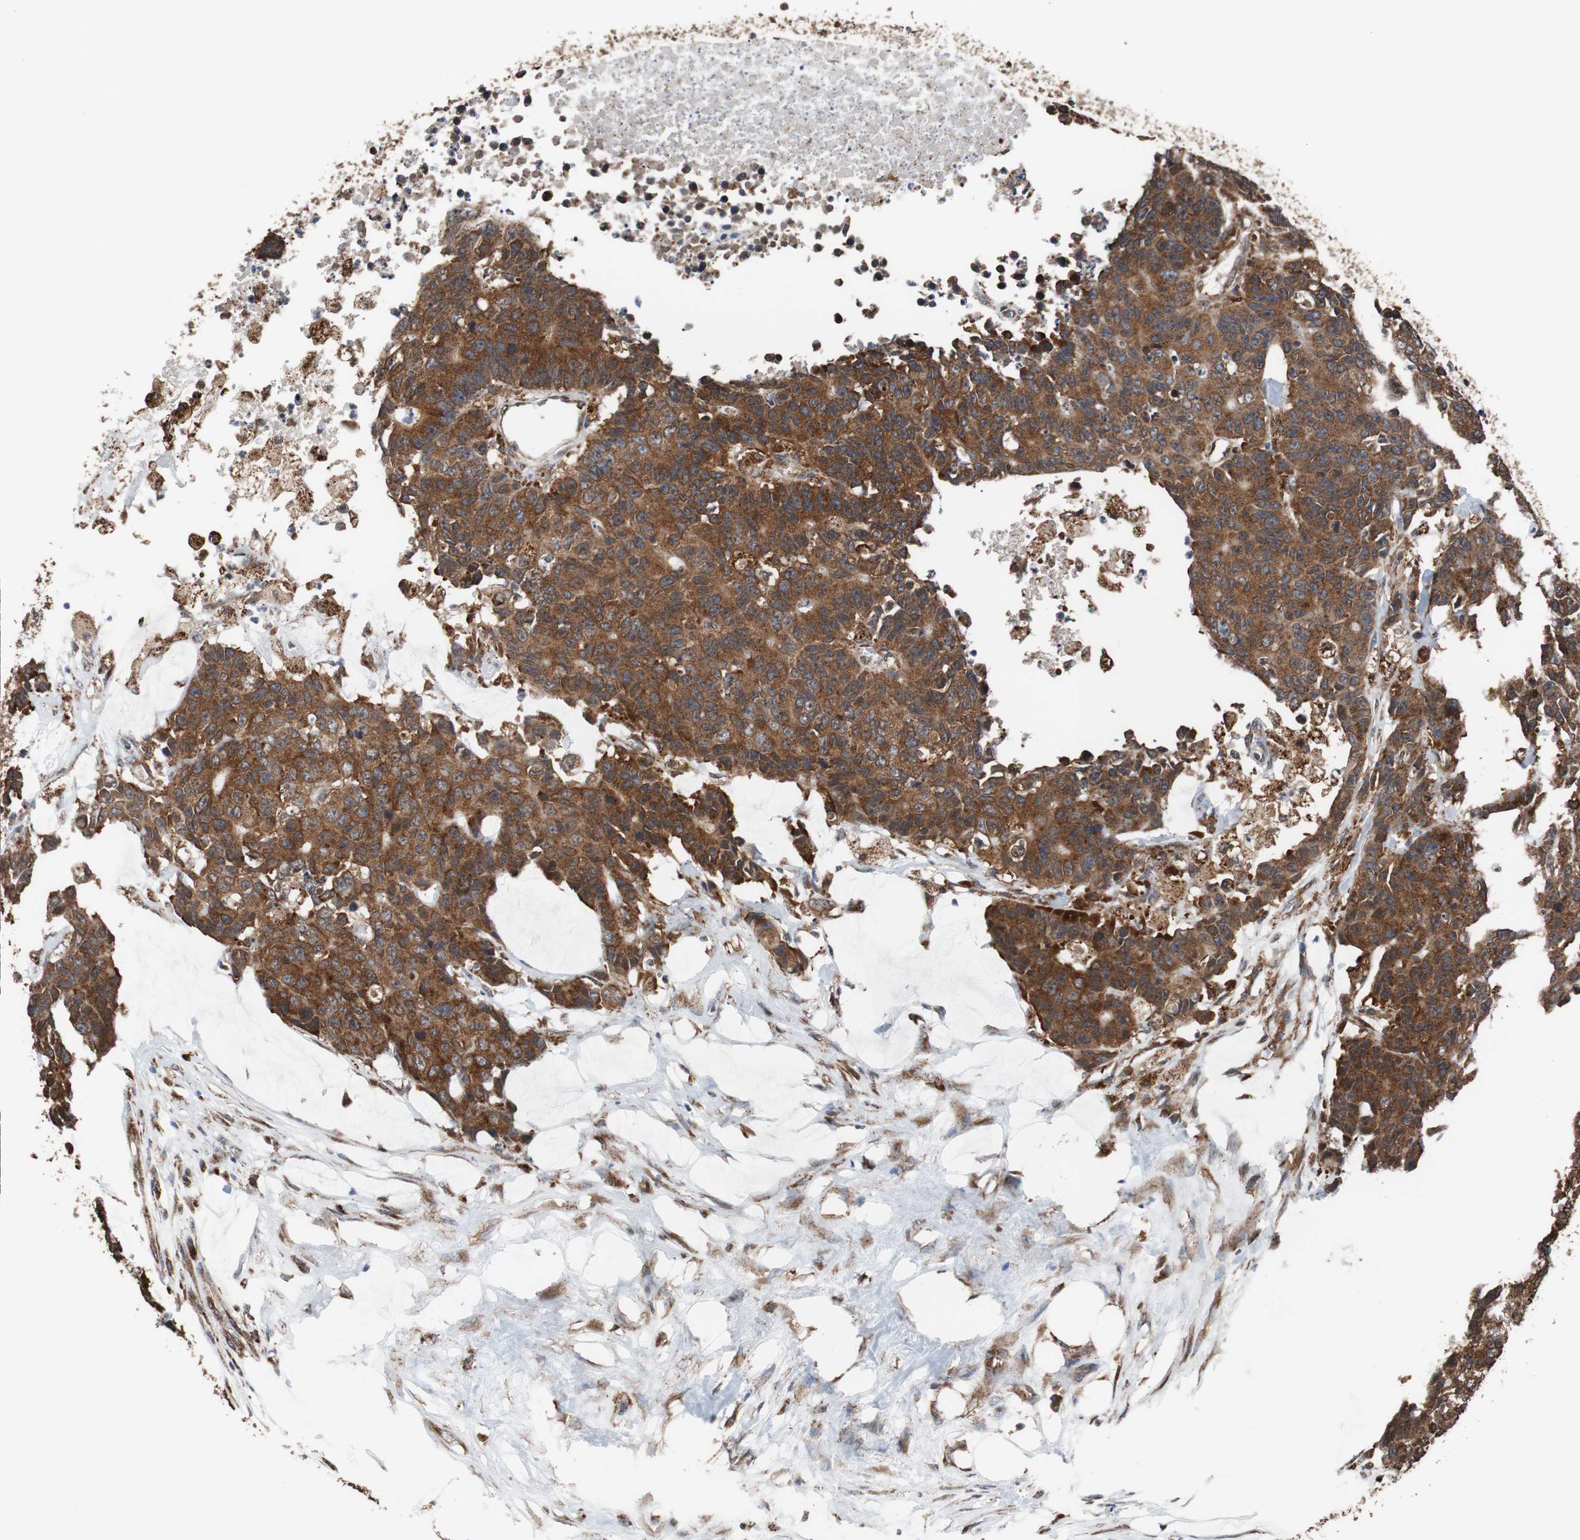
{"staining": {"intensity": "strong", "quantity": ">75%", "location": "cytoplasmic/membranous"}, "tissue": "colorectal cancer", "cell_type": "Tumor cells", "image_type": "cancer", "snomed": [{"axis": "morphology", "description": "Adenocarcinoma, NOS"}, {"axis": "topography", "description": "Colon"}], "caption": "Protein staining of adenocarcinoma (colorectal) tissue exhibits strong cytoplasmic/membranous expression in about >75% of tumor cells.", "gene": "USP10", "patient": {"sex": "female", "age": 86}}